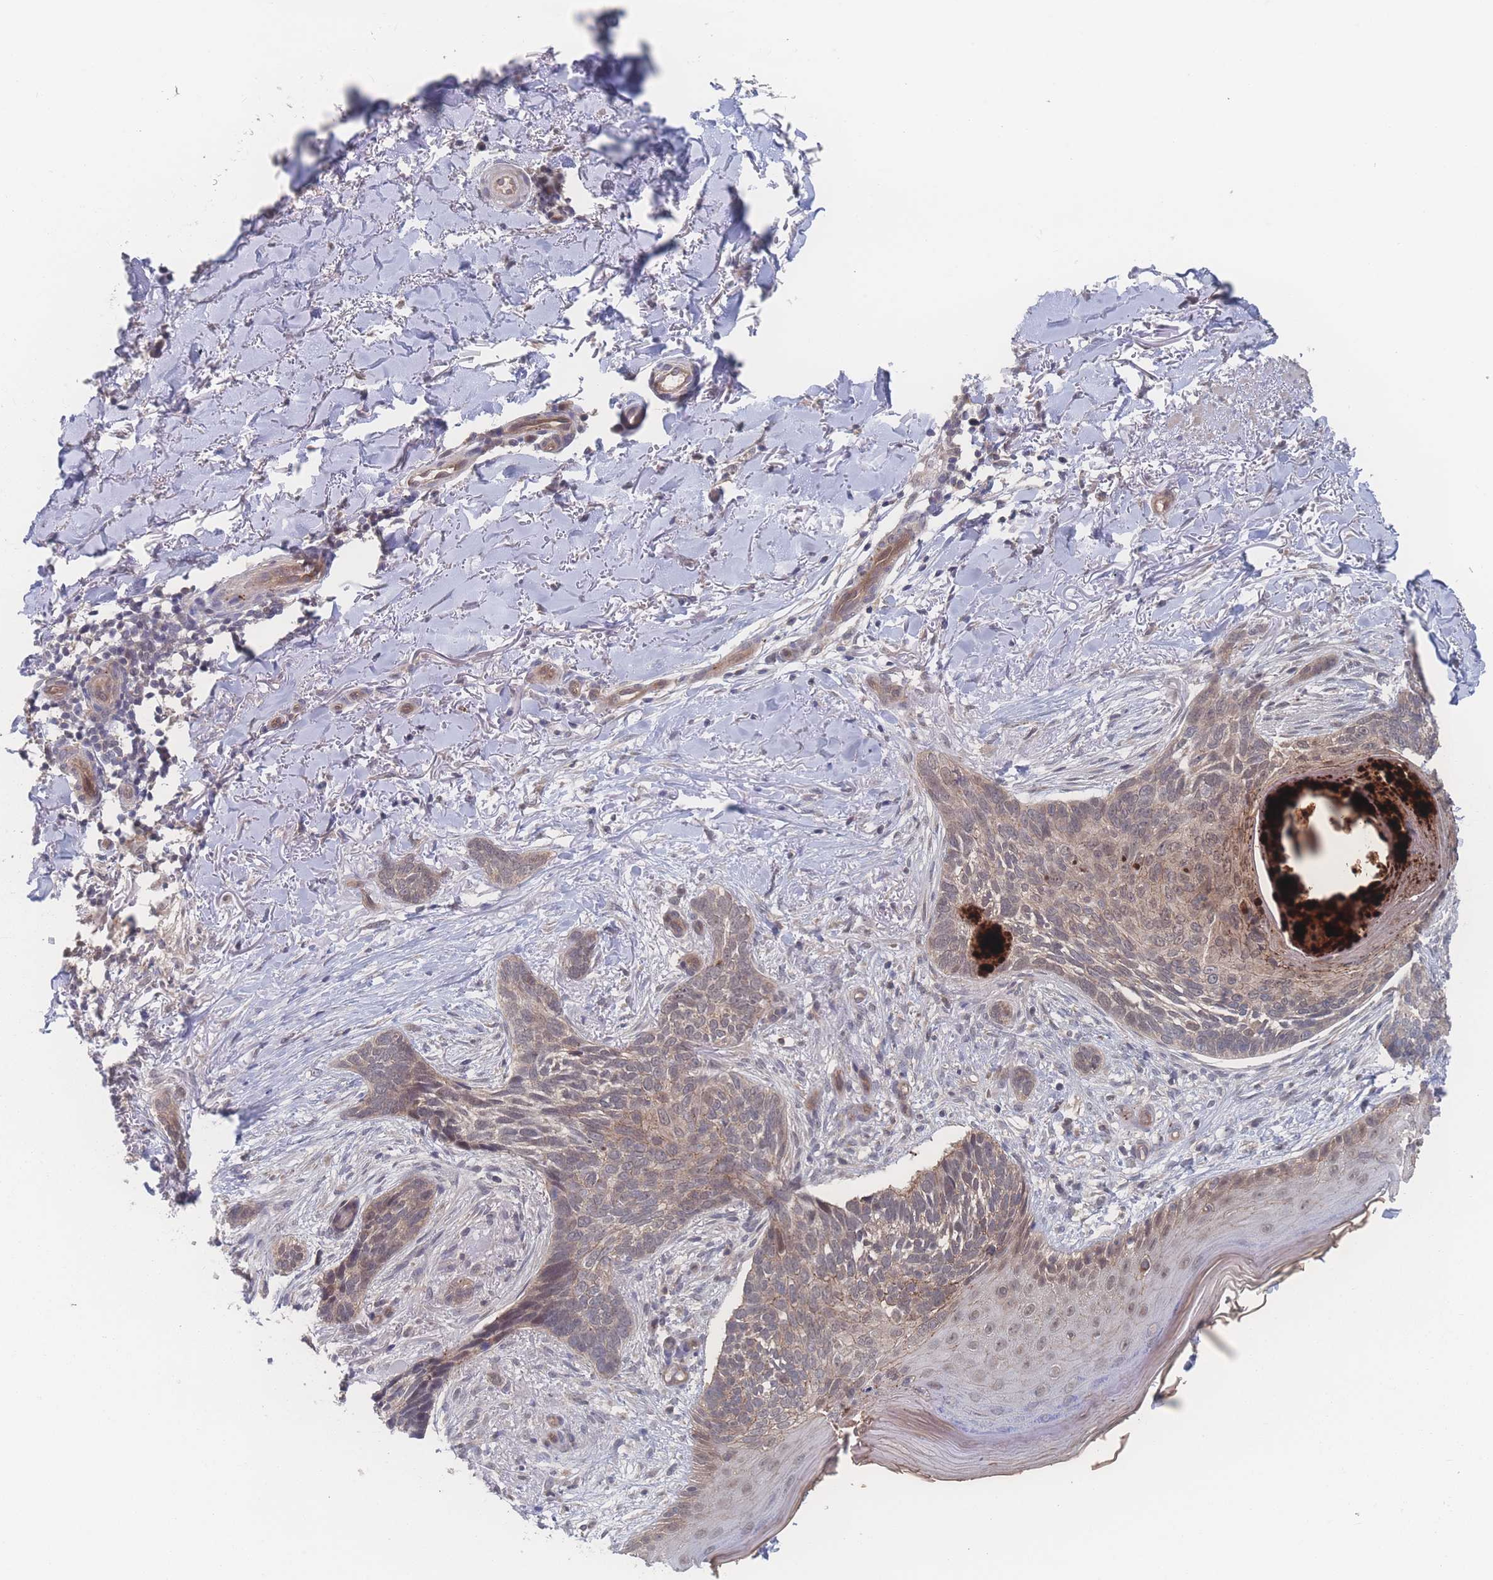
{"staining": {"intensity": "weak", "quantity": ">75%", "location": "cytoplasmic/membranous"}, "tissue": "skin cancer", "cell_type": "Tumor cells", "image_type": "cancer", "snomed": [{"axis": "morphology", "description": "Normal tissue, NOS"}, {"axis": "morphology", "description": "Basal cell carcinoma"}, {"axis": "topography", "description": "Skin"}], "caption": "An IHC image of tumor tissue is shown. Protein staining in brown highlights weak cytoplasmic/membranous positivity in skin cancer (basal cell carcinoma) within tumor cells. The protein is shown in brown color, while the nuclei are stained blue.", "gene": "NBEAL1", "patient": {"sex": "female", "age": 67}}